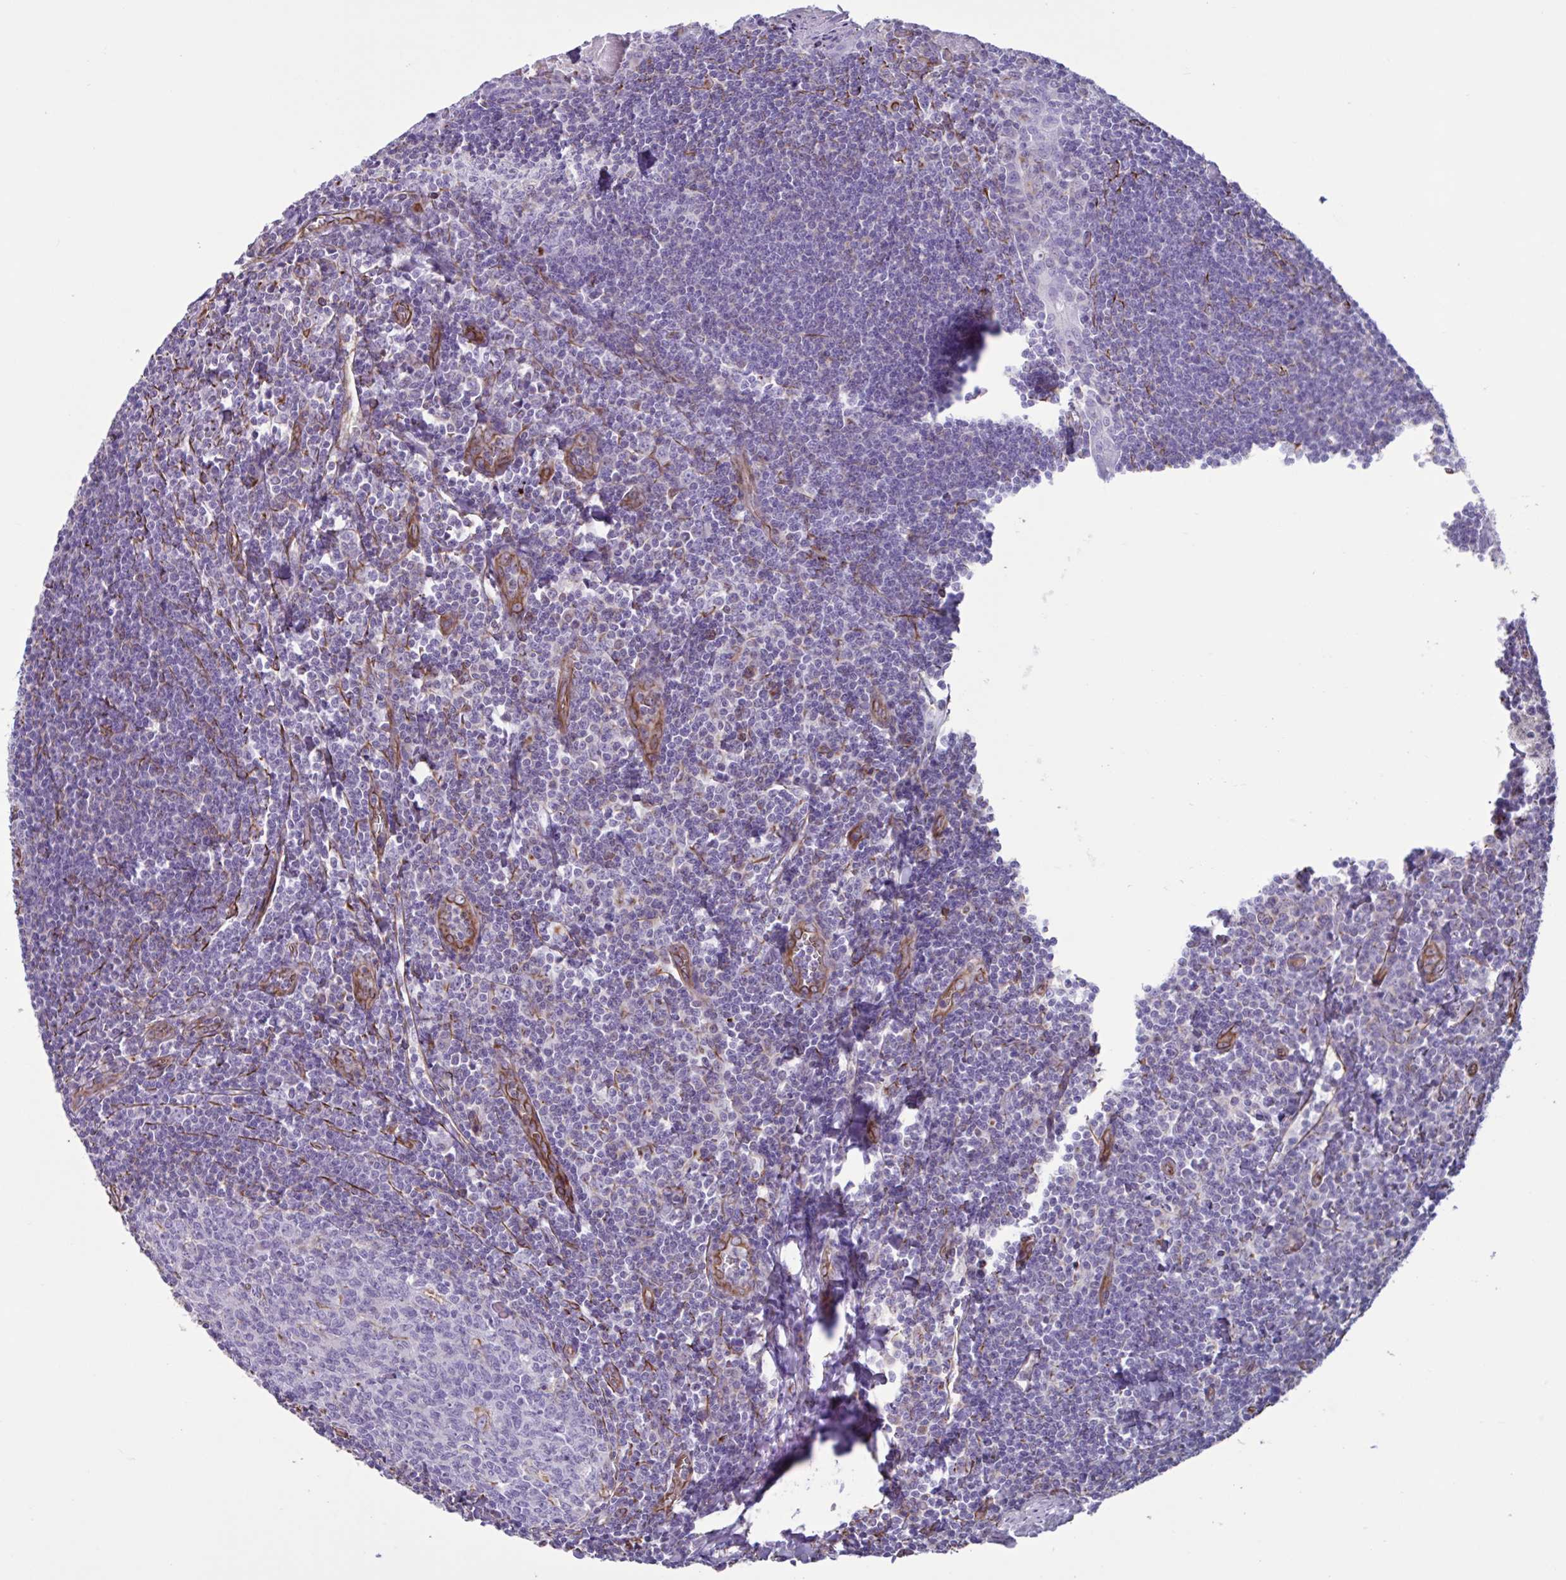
{"staining": {"intensity": "negative", "quantity": "none", "location": "none"}, "tissue": "tonsil", "cell_type": "Germinal center cells", "image_type": "normal", "snomed": [{"axis": "morphology", "description": "Normal tissue, NOS"}, {"axis": "topography", "description": "Tonsil"}], "caption": "A photomicrograph of human tonsil is negative for staining in germinal center cells.", "gene": "TMEM86B", "patient": {"sex": "male", "age": 27}}